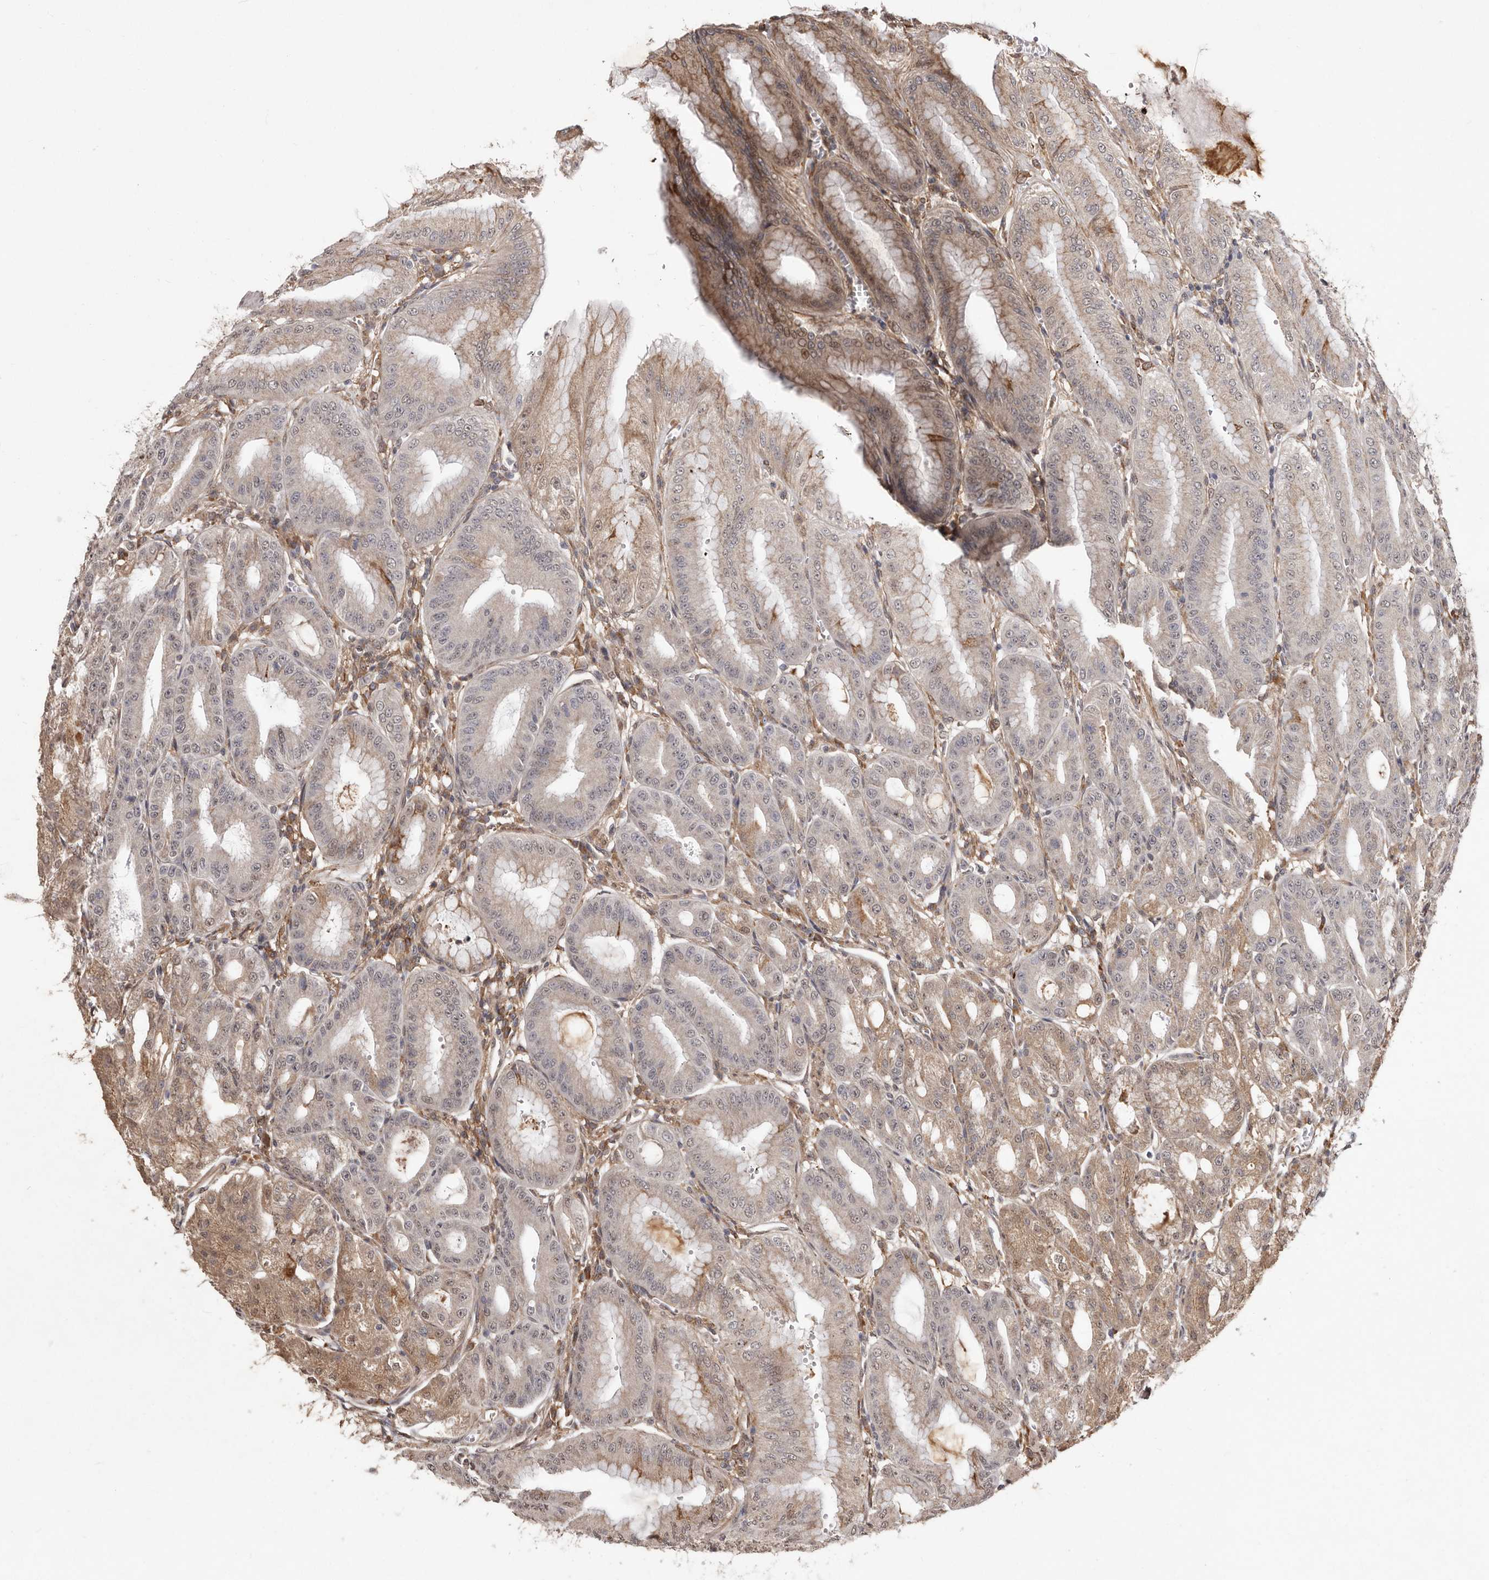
{"staining": {"intensity": "weak", "quantity": "25%-75%", "location": "cytoplasmic/membranous"}, "tissue": "stomach", "cell_type": "Glandular cells", "image_type": "normal", "snomed": [{"axis": "morphology", "description": "Normal tissue, NOS"}, {"axis": "topography", "description": "Stomach, lower"}], "caption": "Approximately 25%-75% of glandular cells in unremarkable human stomach exhibit weak cytoplasmic/membranous protein expression as visualized by brown immunohistochemical staining.", "gene": "RRM2B", "patient": {"sex": "male", "age": 71}}